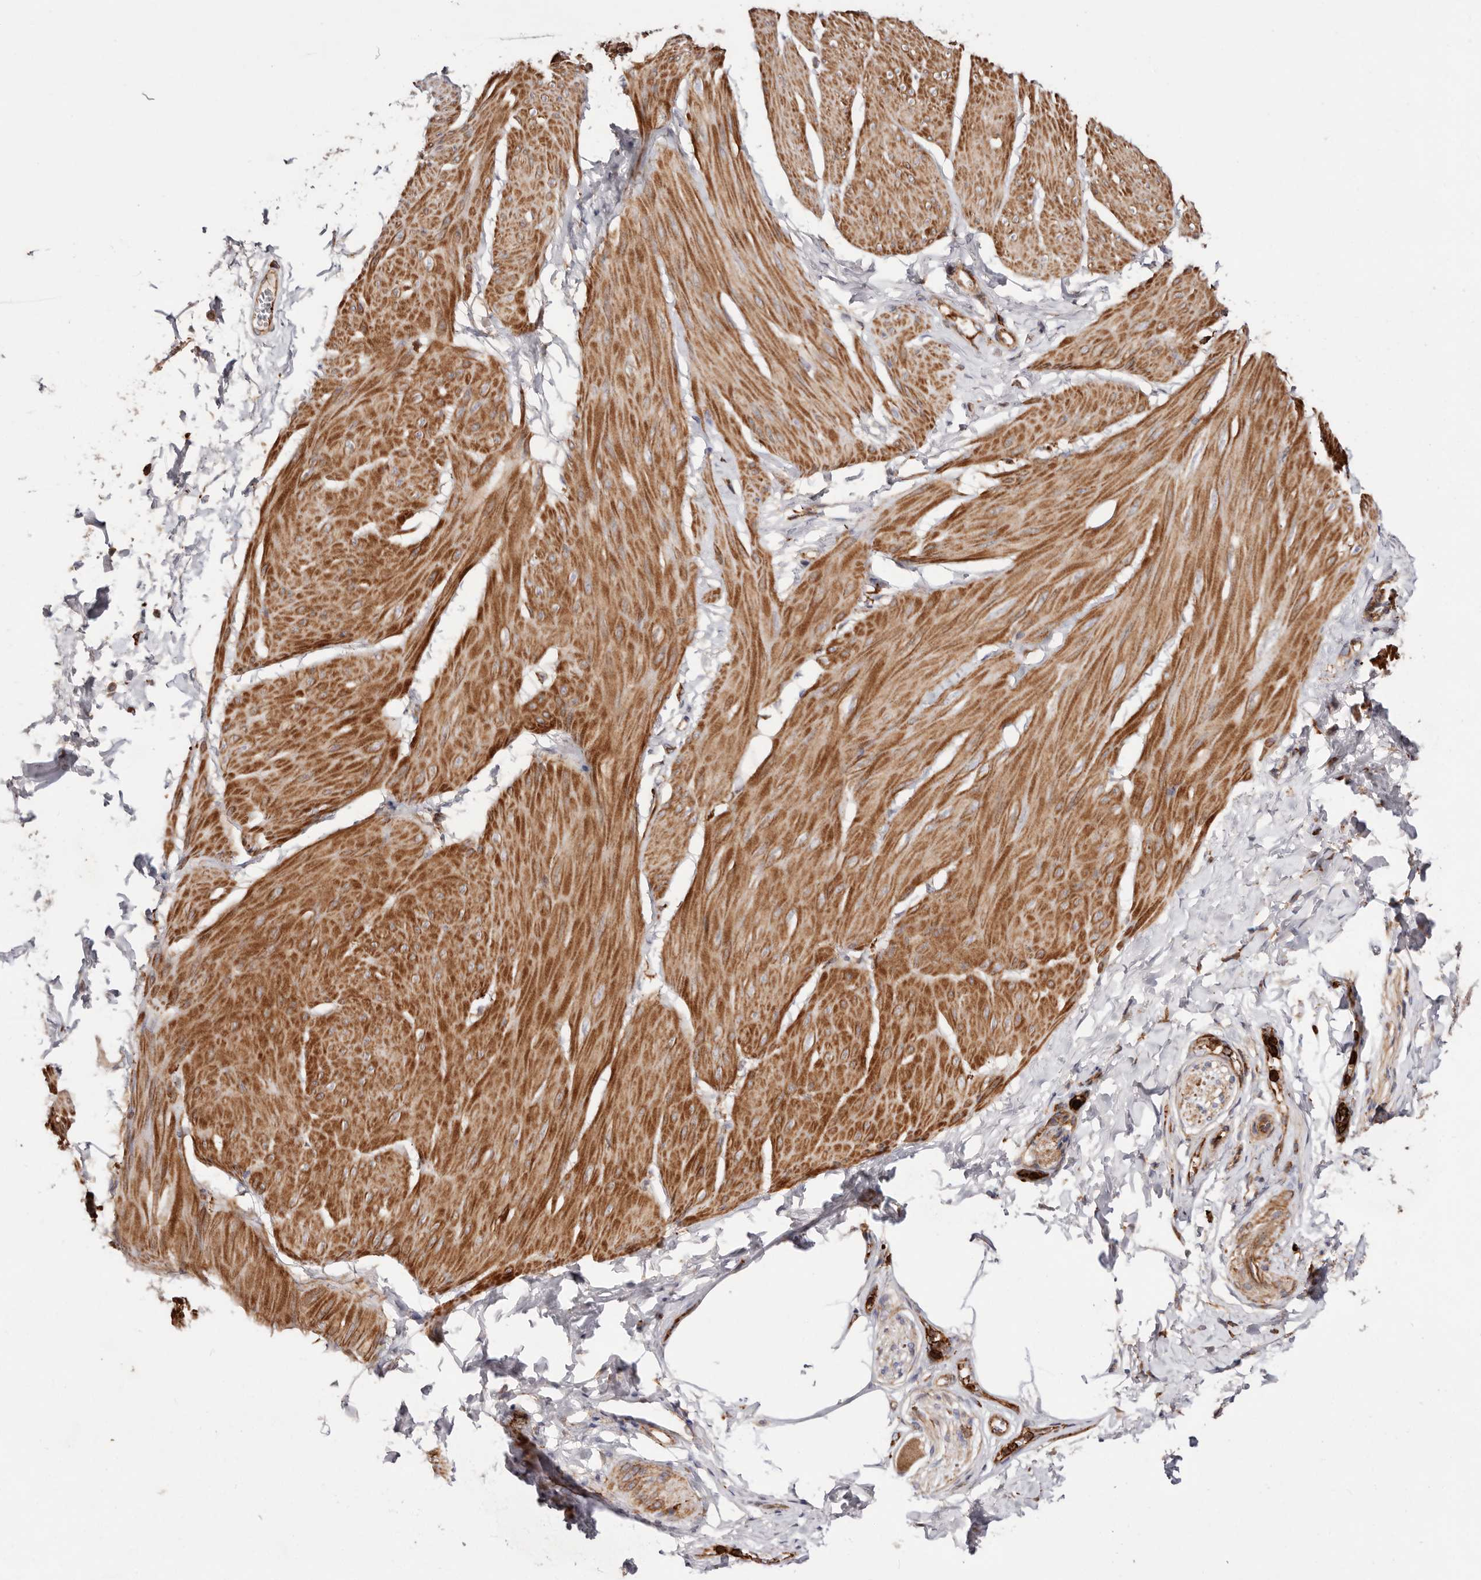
{"staining": {"intensity": "strong", "quantity": ">75%", "location": "cytoplasmic/membranous"}, "tissue": "smooth muscle", "cell_type": "Smooth muscle cells", "image_type": "normal", "snomed": [{"axis": "morphology", "description": "Urothelial carcinoma, High grade"}, {"axis": "topography", "description": "Urinary bladder"}], "caption": "Smooth muscle was stained to show a protein in brown. There is high levels of strong cytoplasmic/membranous expression in about >75% of smooth muscle cells. The protein is shown in brown color, while the nuclei are stained blue.", "gene": "PTPN22", "patient": {"sex": "male", "age": 46}}